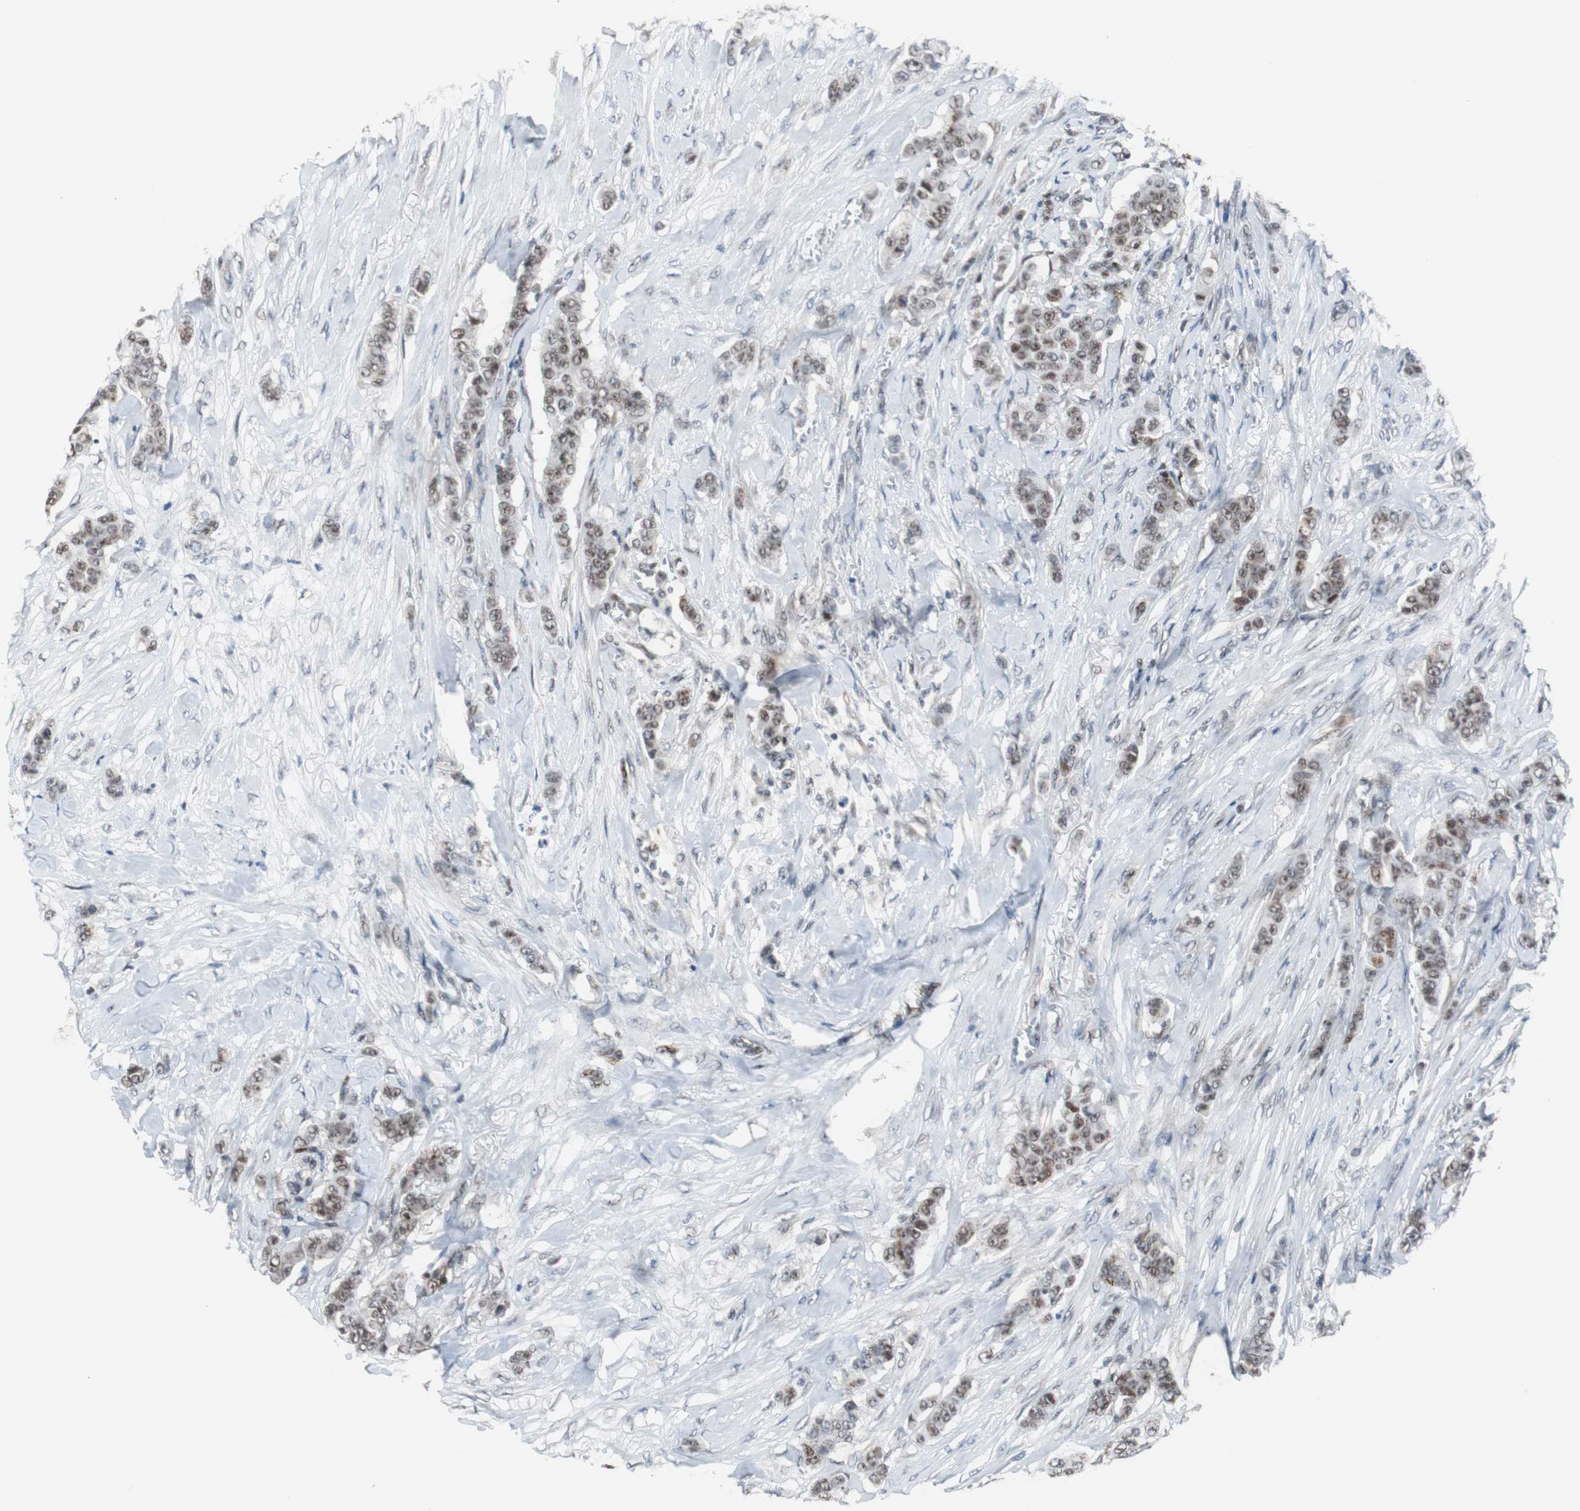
{"staining": {"intensity": "moderate", "quantity": ">75%", "location": "nuclear"}, "tissue": "breast cancer", "cell_type": "Tumor cells", "image_type": "cancer", "snomed": [{"axis": "morphology", "description": "Duct carcinoma"}, {"axis": "topography", "description": "Breast"}], "caption": "IHC photomicrograph of neoplastic tissue: human invasive ductal carcinoma (breast) stained using immunohistochemistry (IHC) reveals medium levels of moderate protein expression localized specifically in the nuclear of tumor cells, appearing as a nuclear brown color.", "gene": "ZHX2", "patient": {"sex": "female", "age": 40}}